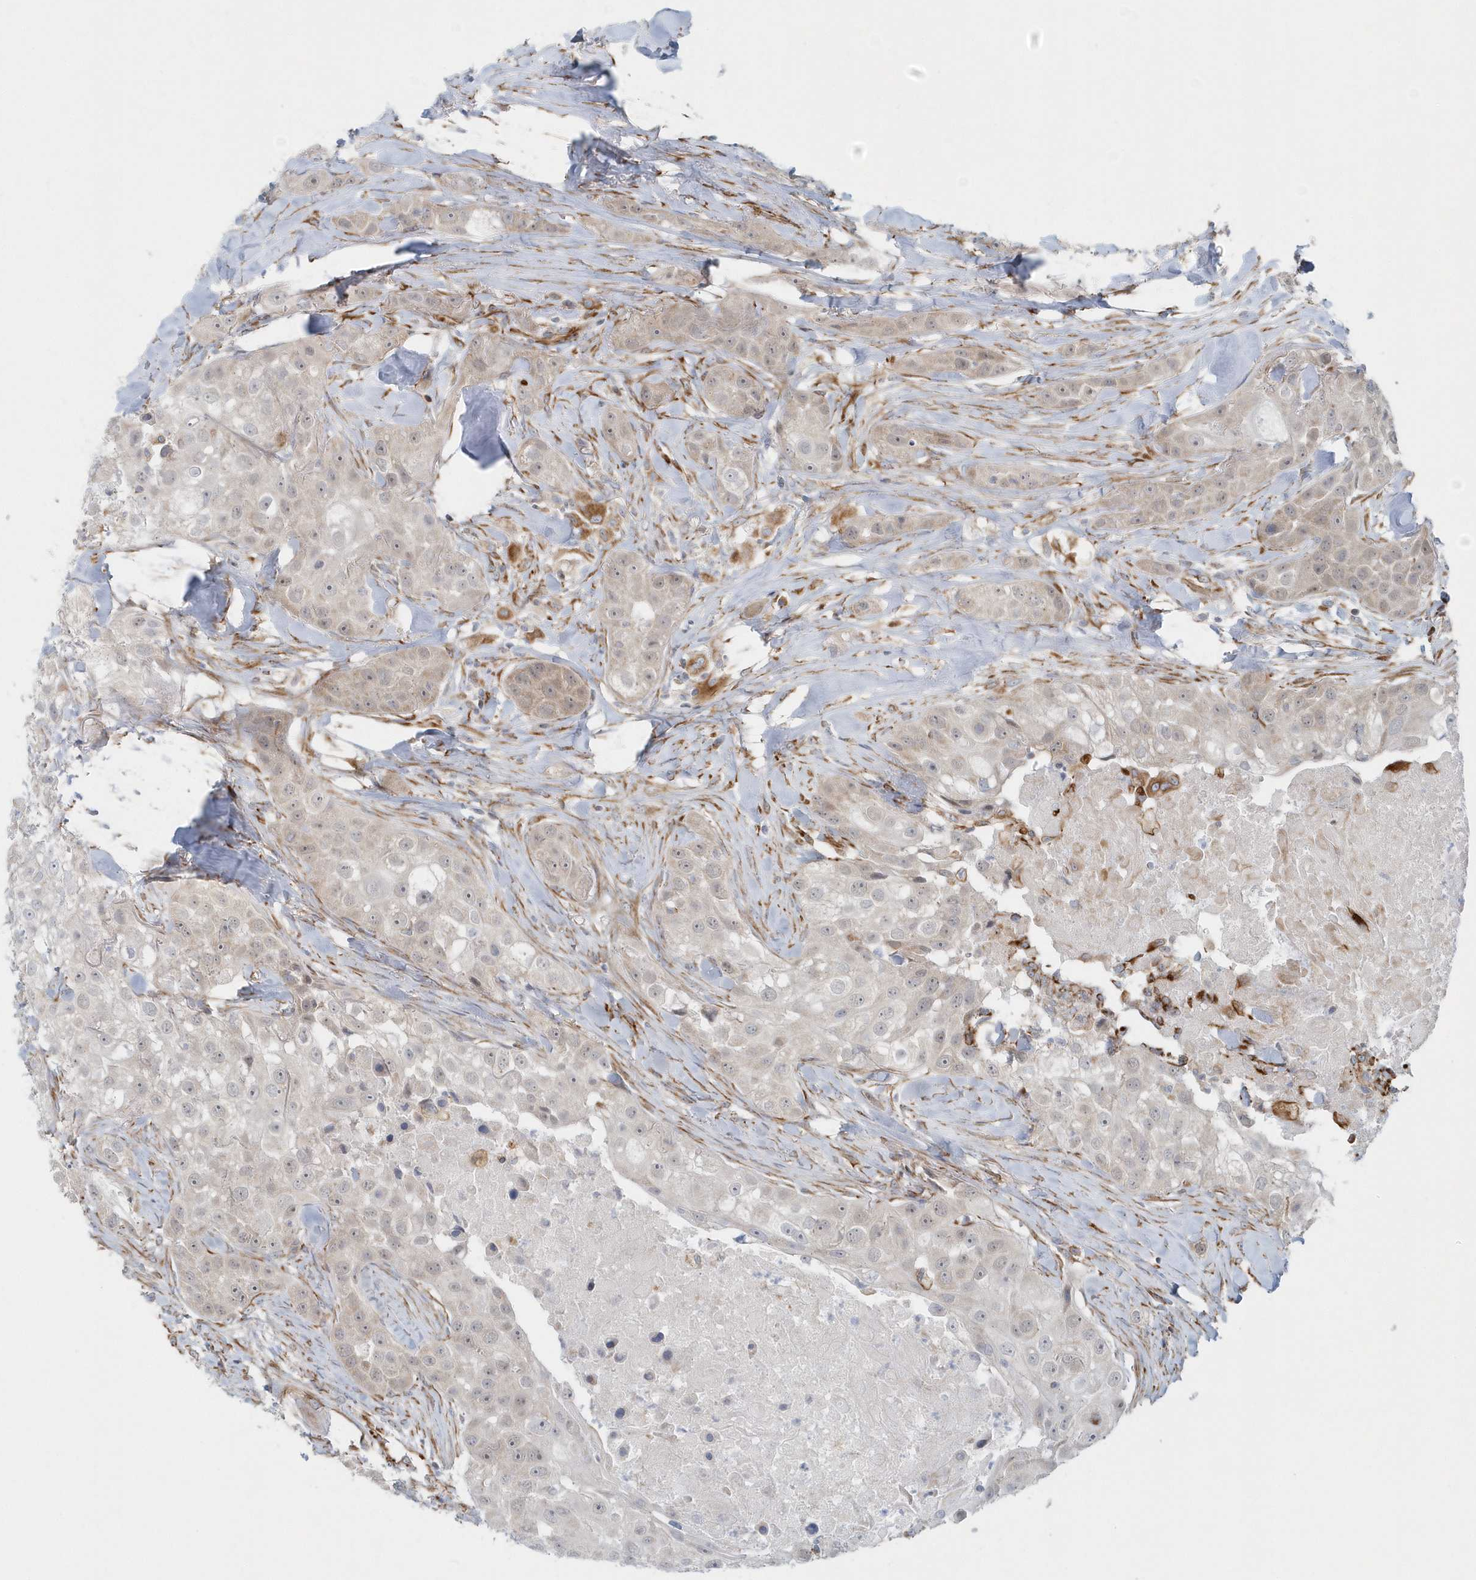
{"staining": {"intensity": "weak", "quantity": "<25%", "location": "cytoplasmic/membranous"}, "tissue": "head and neck cancer", "cell_type": "Tumor cells", "image_type": "cancer", "snomed": [{"axis": "morphology", "description": "Normal tissue, NOS"}, {"axis": "morphology", "description": "Squamous cell carcinoma, NOS"}, {"axis": "topography", "description": "Skeletal muscle"}, {"axis": "topography", "description": "Head-Neck"}], "caption": "Squamous cell carcinoma (head and neck) stained for a protein using IHC shows no expression tumor cells.", "gene": "GPR152", "patient": {"sex": "male", "age": 51}}